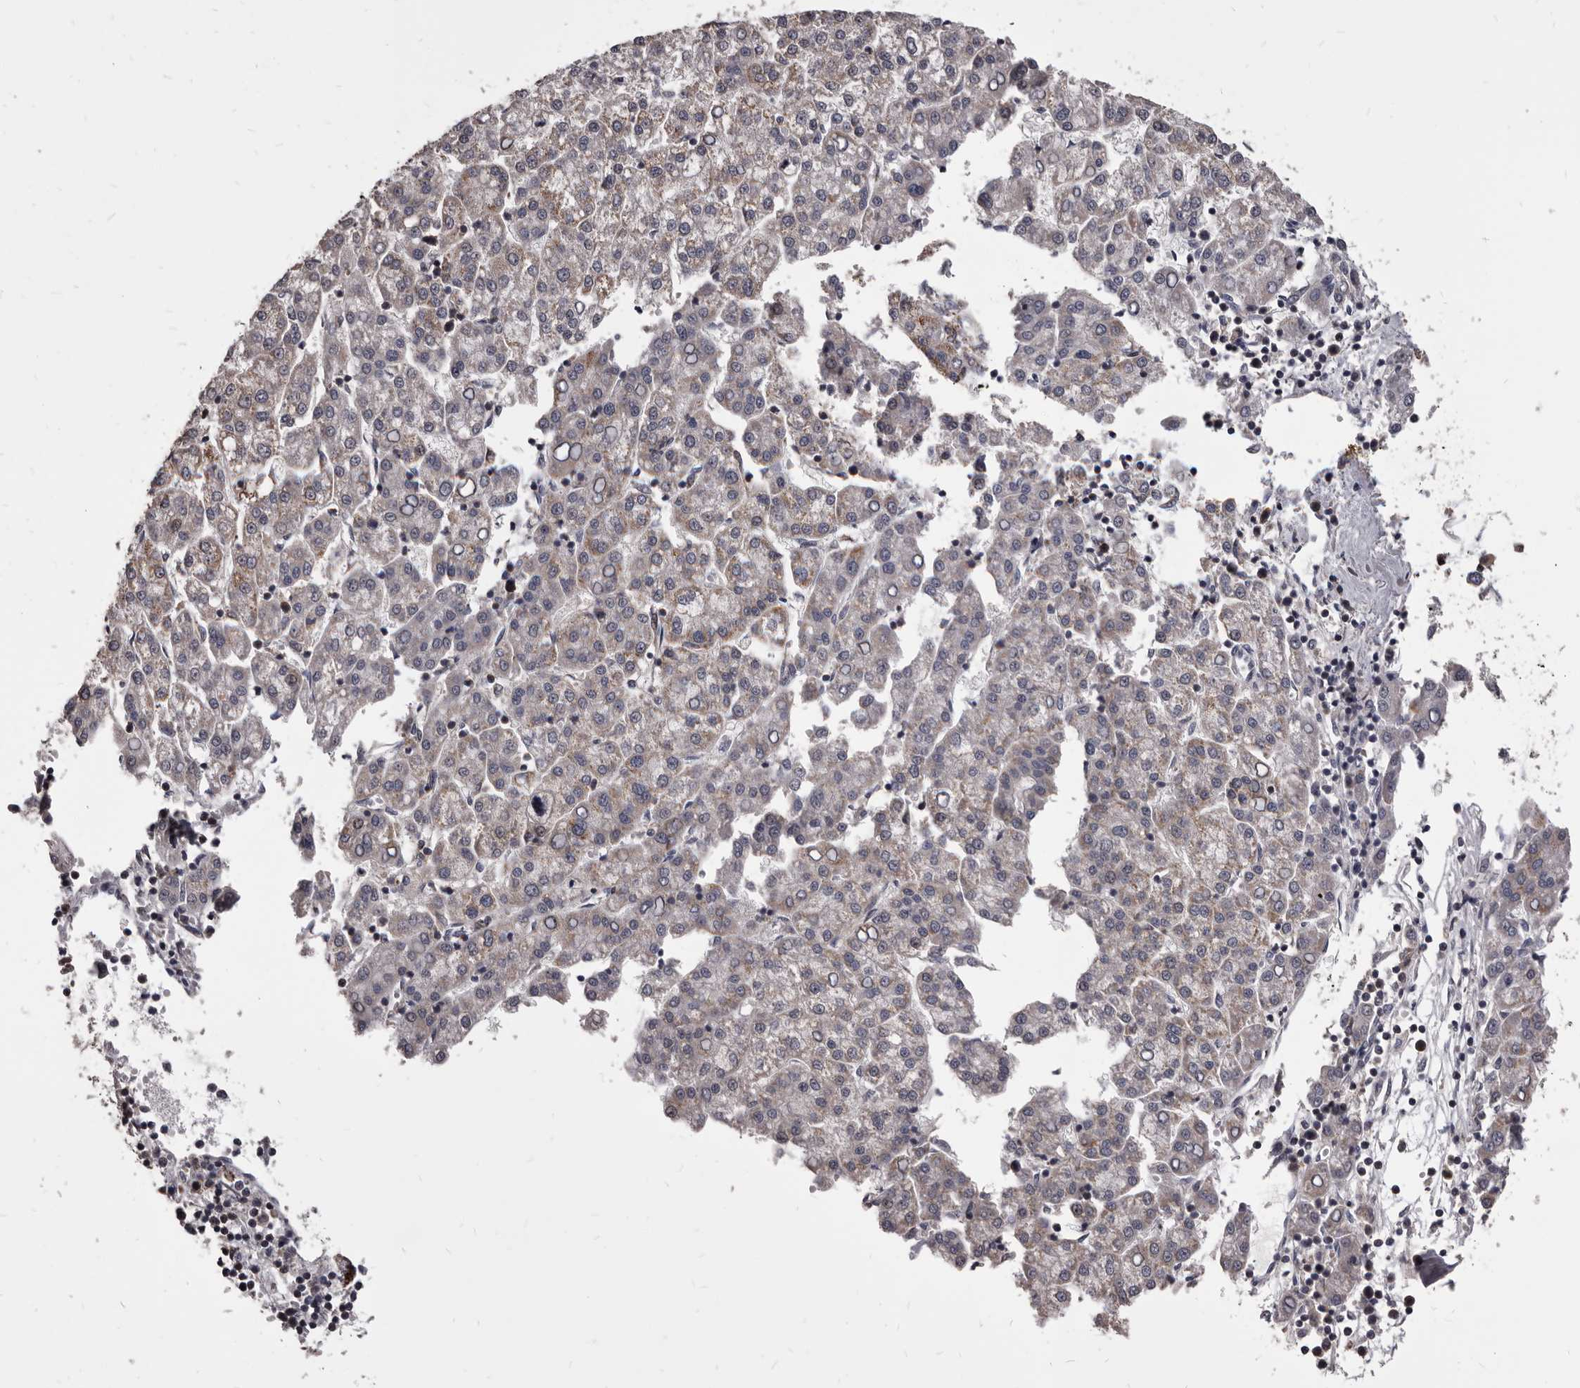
{"staining": {"intensity": "weak", "quantity": "25%-75%", "location": "cytoplasmic/membranous"}, "tissue": "liver cancer", "cell_type": "Tumor cells", "image_type": "cancer", "snomed": [{"axis": "morphology", "description": "Carcinoma, Hepatocellular, NOS"}, {"axis": "topography", "description": "Liver"}], "caption": "DAB (3,3'-diaminobenzidine) immunohistochemical staining of human liver hepatocellular carcinoma exhibits weak cytoplasmic/membranous protein staining in about 25%-75% of tumor cells.", "gene": "MAP3K14", "patient": {"sex": "female", "age": 58}}